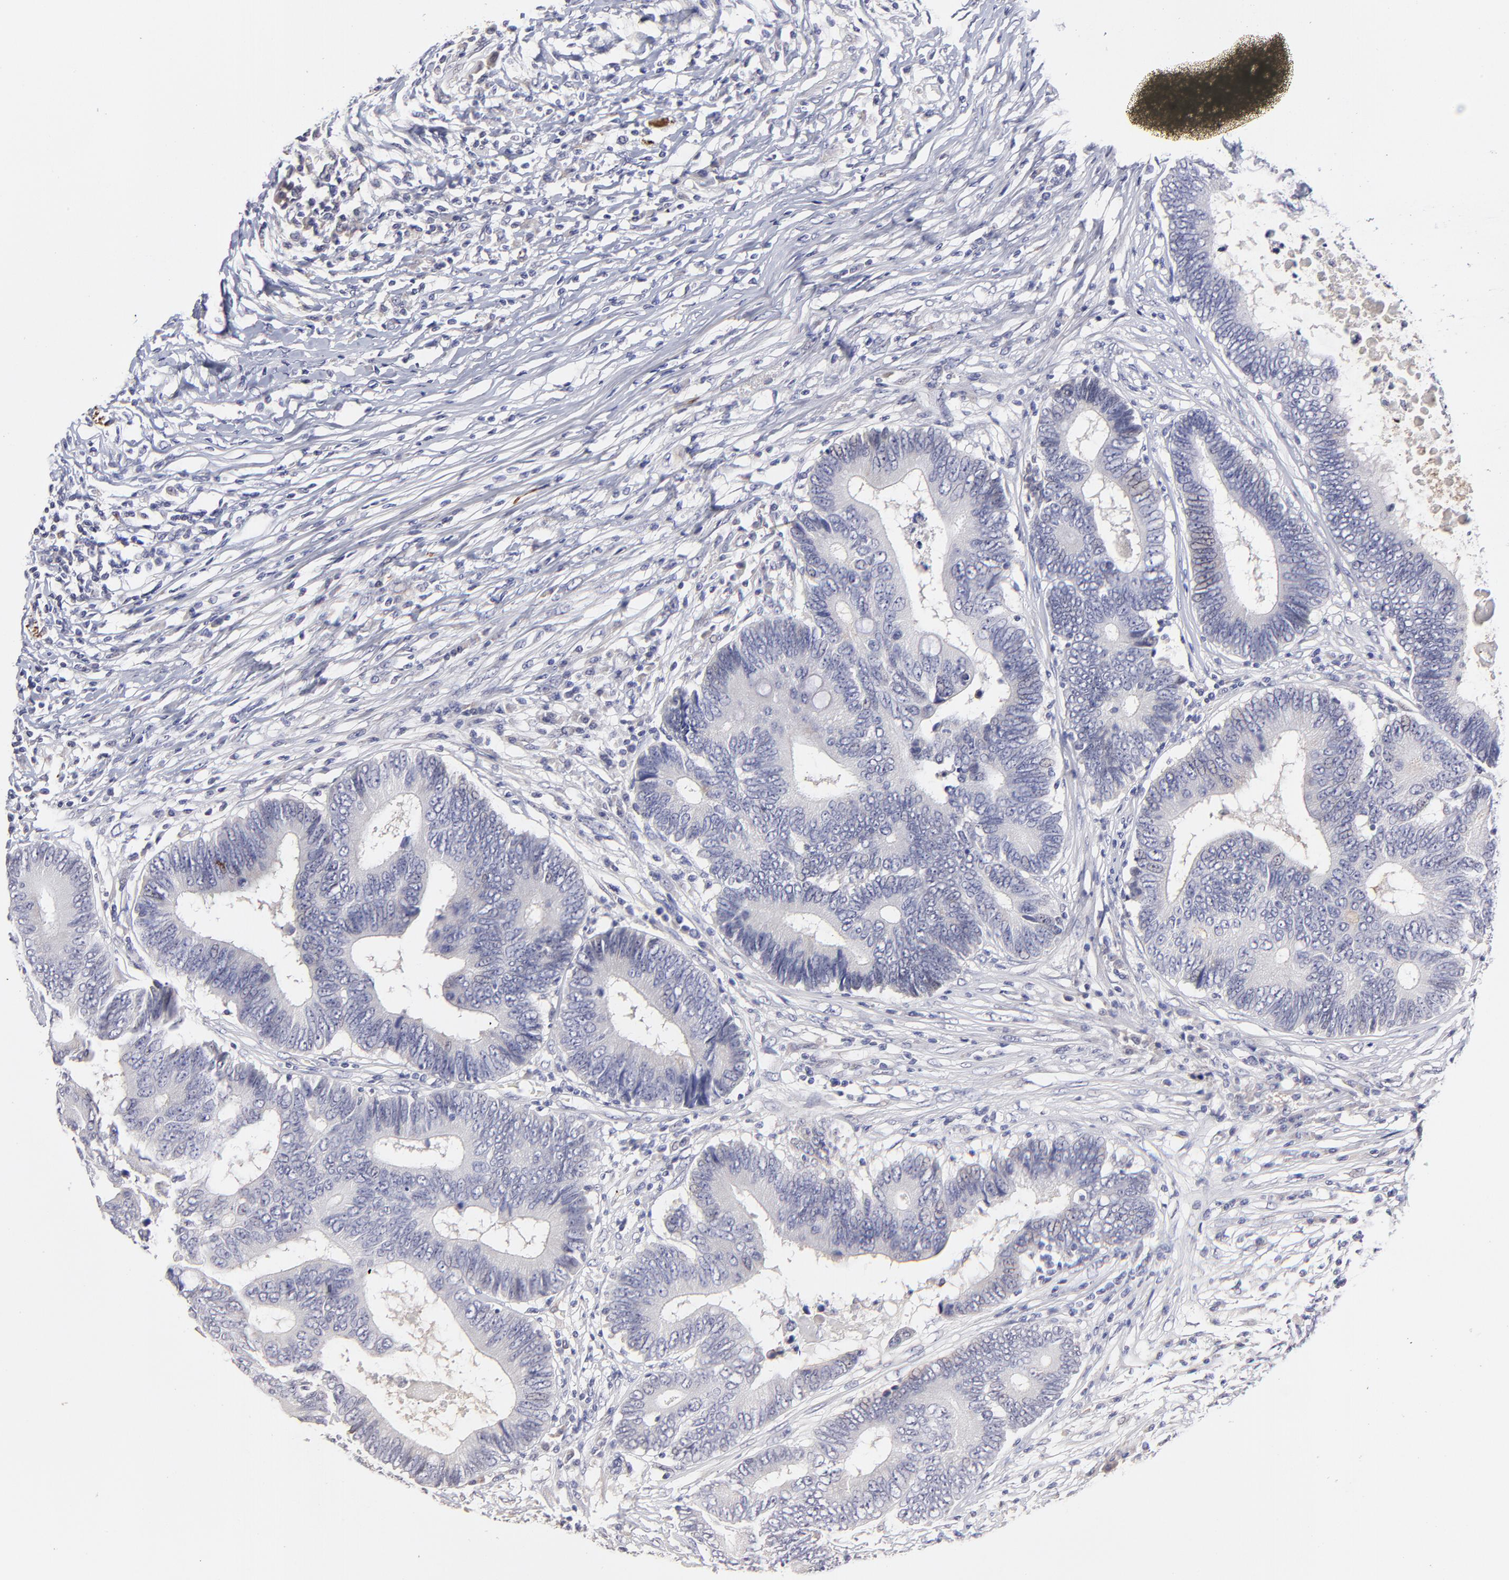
{"staining": {"intensity": "negative", "quantity": "none", "location": "none"}, "tissue": "colorectal cancer", "cell_type": "Tumor cells", "image_type": "cancer", "snomed": [{"axis": "morphology", "description": "Adenocarcinoma, NOS"}, {"axis": "topography", "description": "Colon"}], "caption": "High magnification brightfield microscopy of colorectal cancer (adenocarcinoma) stained with DAB (3,3'-diaminobenzidine) (brown) and counterstained with hematoxylin (blue): tumor cells show no significant positivity.", "gene": "BTG2", "patient": {"sex": "female", "age": 78}}